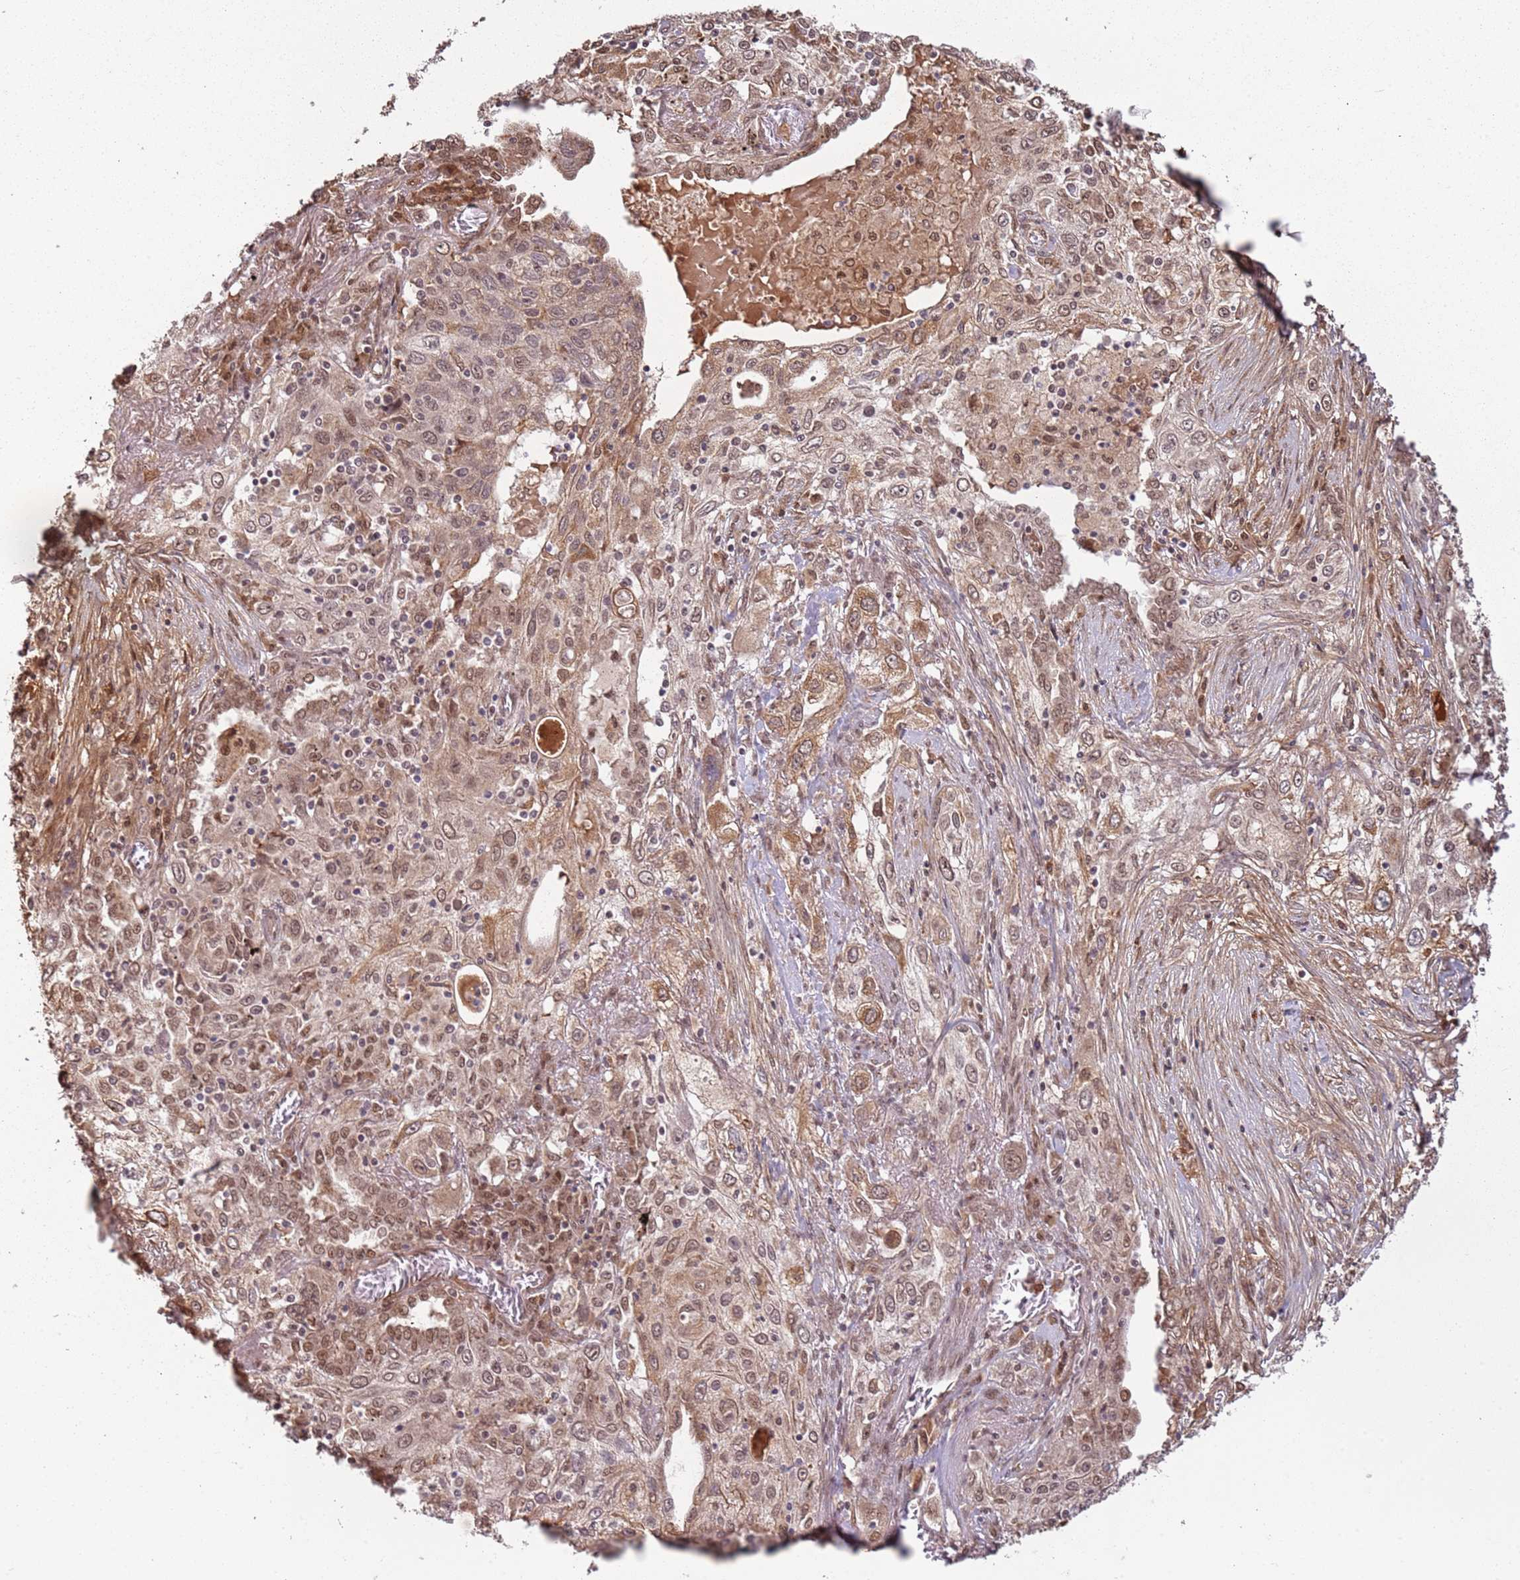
{"staining": {"intensity": "moderate", "quantity": ">75%", "location": "nuclear"}, "tissue": "lung cancer", "cell_type": "Tumor cells", "image_type": "cancer", "snomed": [{"axis": "morphology", "description": "Squamous cell carcinoma, NOS"}, {"axis": "topography", "description": "Lung"}], "caption": "A medium amount of moderate nuclear expression is identified in about >75% of tumor cells in lung cancer (squamous cell carcinoma) tissue. Using DAB (3,3'-diaminobenzidine) (brown) and hematoxylin (blue) stains, captured at high magnification using brightfield microscopy.", "gene": "POLR3H", "patient": {"sex": "female", "age": 69}}